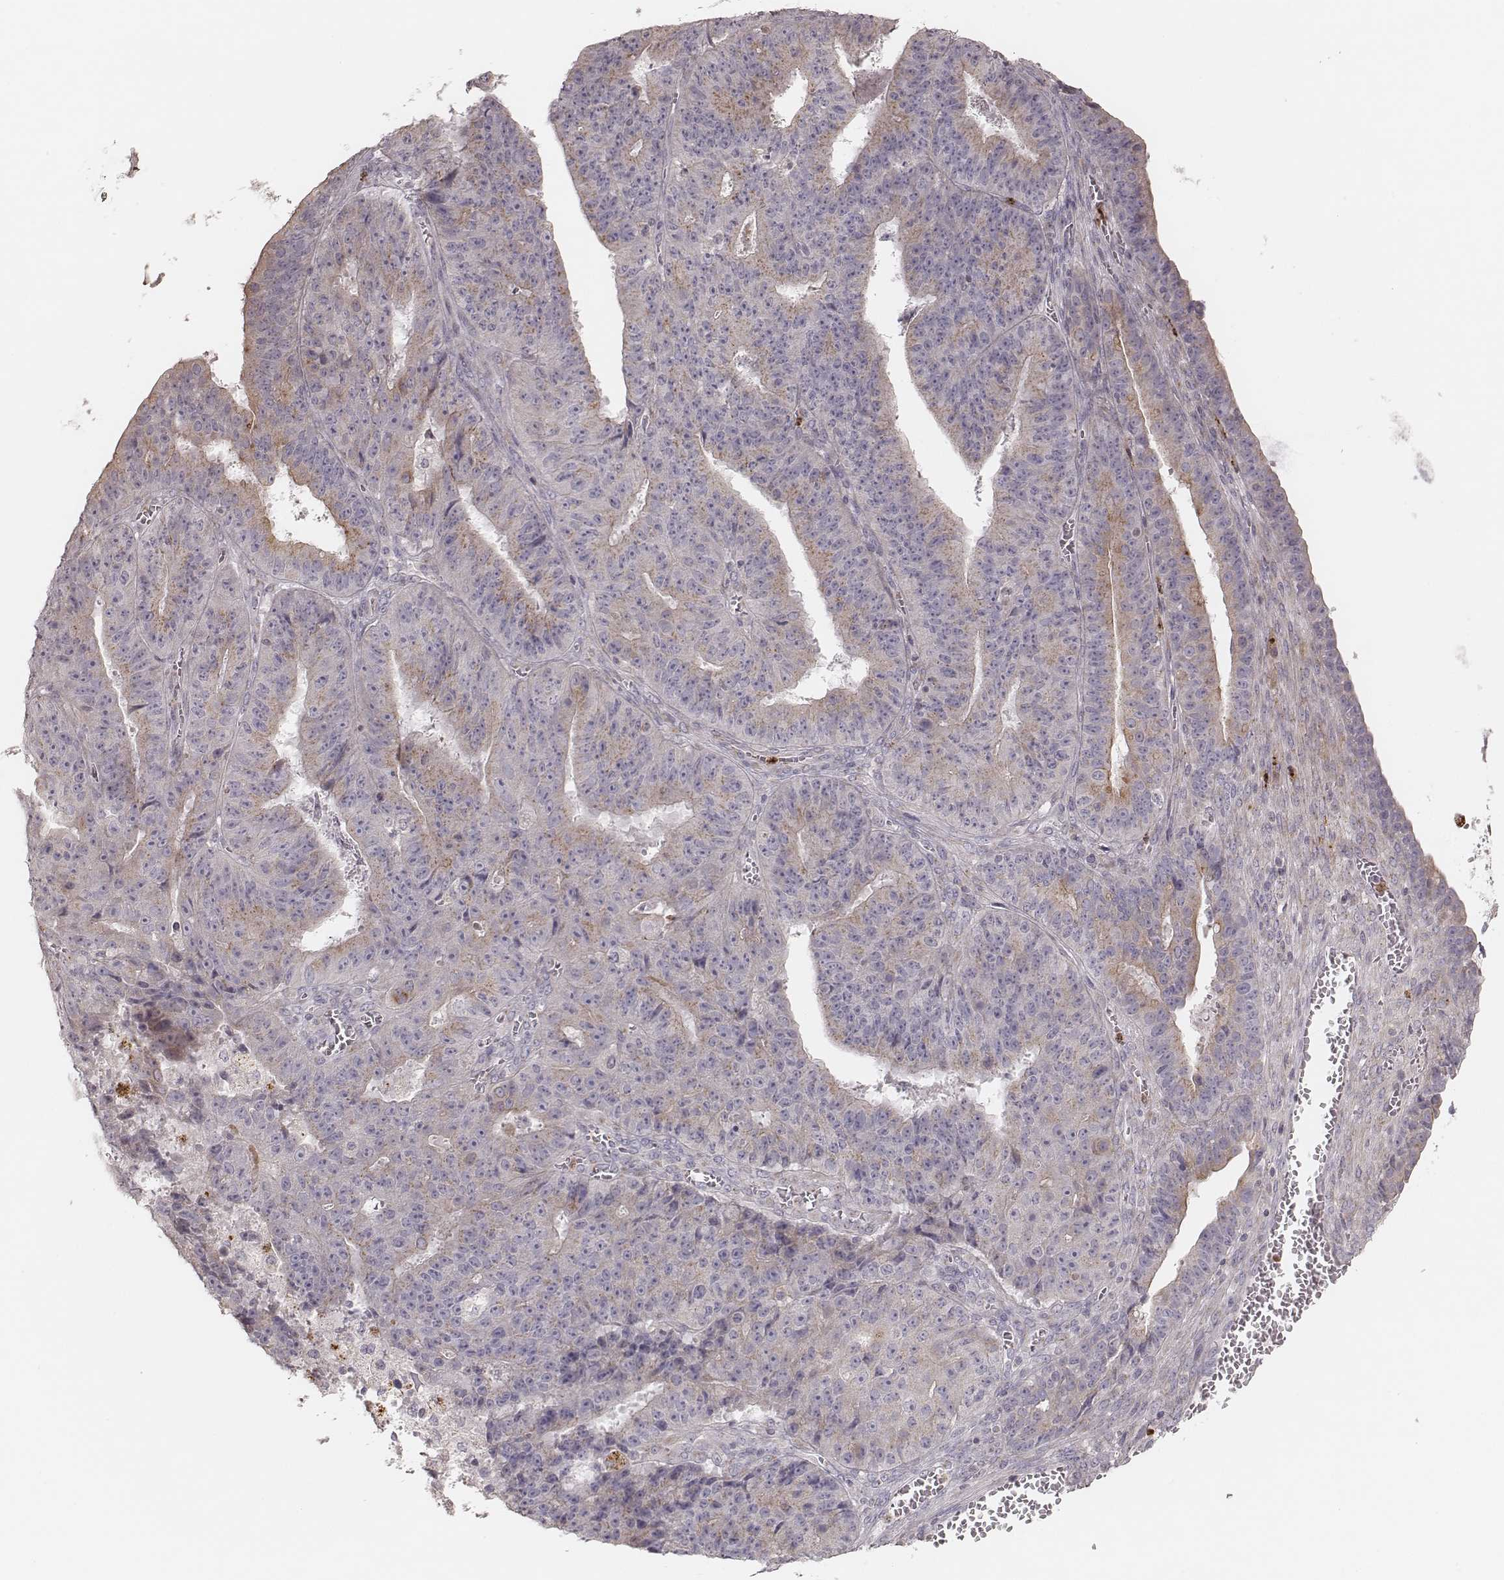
{"staining": {"intensity": "weak", "quantity": "<25%", "location": "cytoplasmic/membranous"}, "tissue": "ovarian cancer", "cell_type": "Tumor cells", "image_type": "cancer", "snomed": [{"axis": "morphology", "description": "Carcinoma, endometroid"}, {"axis": "topography", "description": "Ovary"}], "caption": "Immunohistochemistry image of ovarian endometroid carcinoma stained for a protein (brown), which exhibits no expression in tumor cells.", "gene": "ABCA7", "patient": {"sex": "female", "age": 42}}